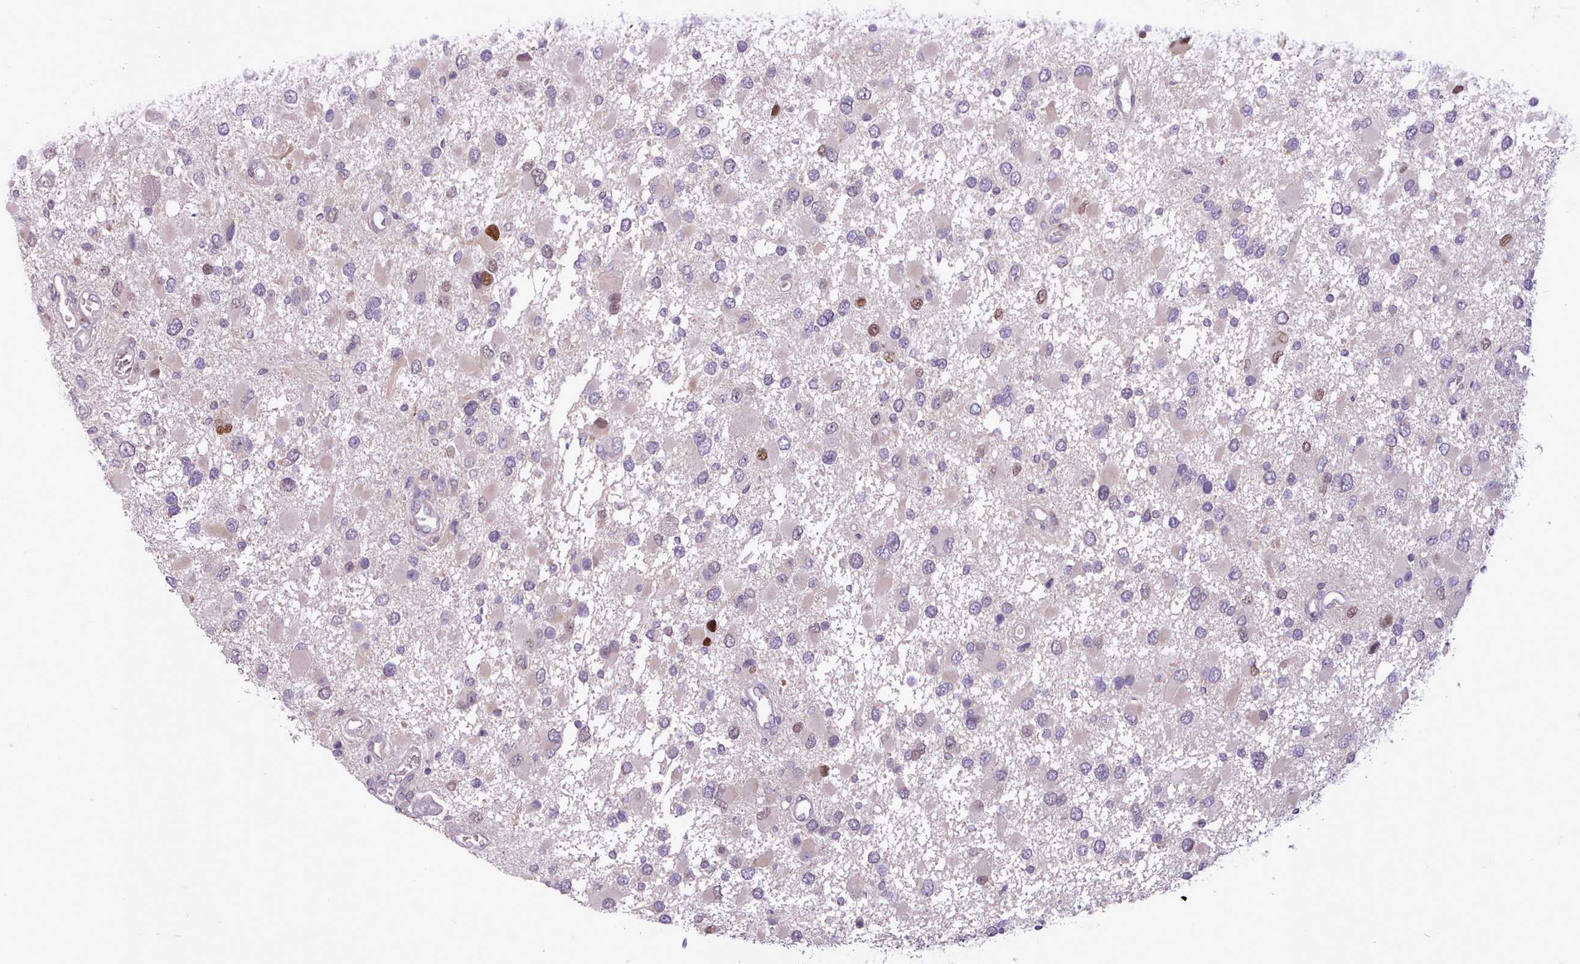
{"staining": {"intensity": "moderate", "quantity": "<25%", "location": "nuclear"}, "tissue": "glioma", "cell_type": "Tumor cells", "image_type": "cancer", "snomed": [{"axis": "morphology", "description": "Glioma, malignant, High grade"}, {"axis": "topography", "description": "Brain"}], "caption": "Malignant glioma (high-grade) stained with a brown dye exhibits moderate nuclear positive positivity in approximately <25% of tumor cells.", "gene": "SLURP1", "patient": {"sex": "male", "age": 53}}